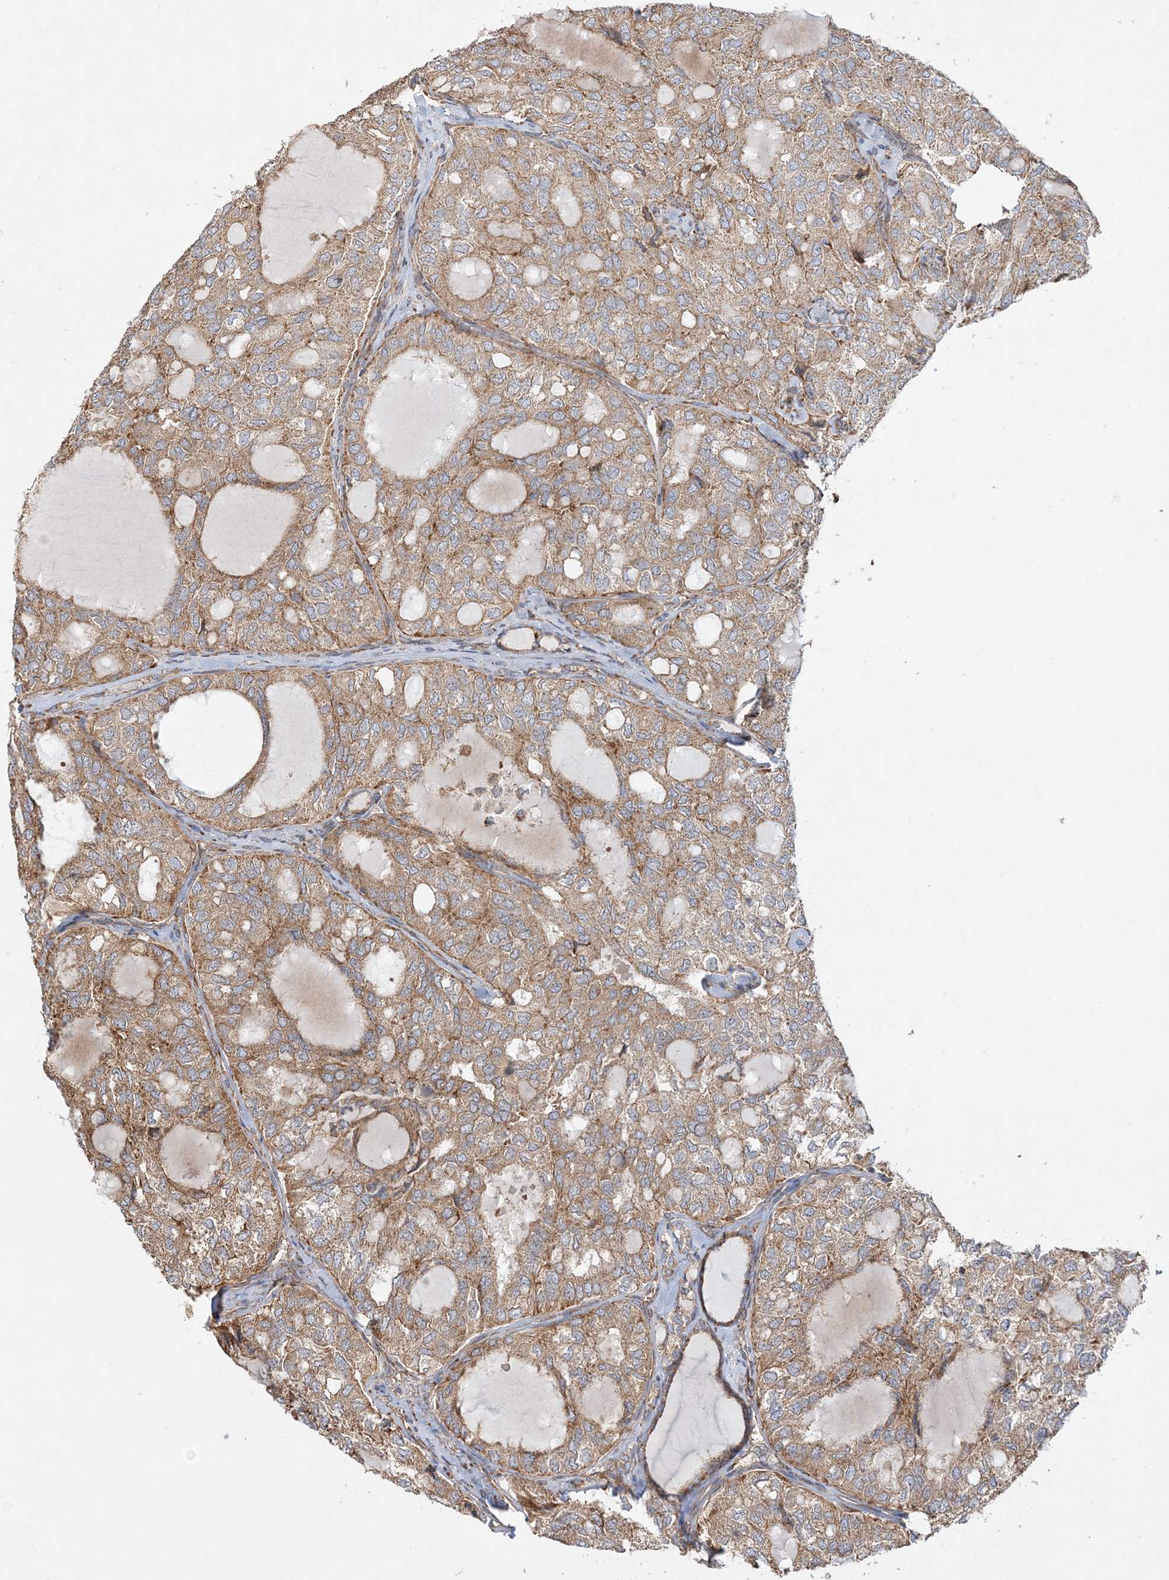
{"staining": {"intensity": "weak", "quantity": ">75%", "location": "cytoplasmic/membranous"}, "tissue": "thyroid cancer", "cell_type": "Tumor cells", "image_type": "cancer", "snomed": [{"axis": "morphology", "description": "Follicular adenoma carcinoma, NOS"}, {"axis": "topography", "description": "Thyroid gland"}], "caption": "Immunohistochemical staining of human follicular adenoma carcinoma (thyroid) reveals low levels of weak cytoplasmic/membranous protein positivity in about >75% of tumor cells.", "gene": "ZFYVE16", "patient": {"sex": "male", "age": 75}}